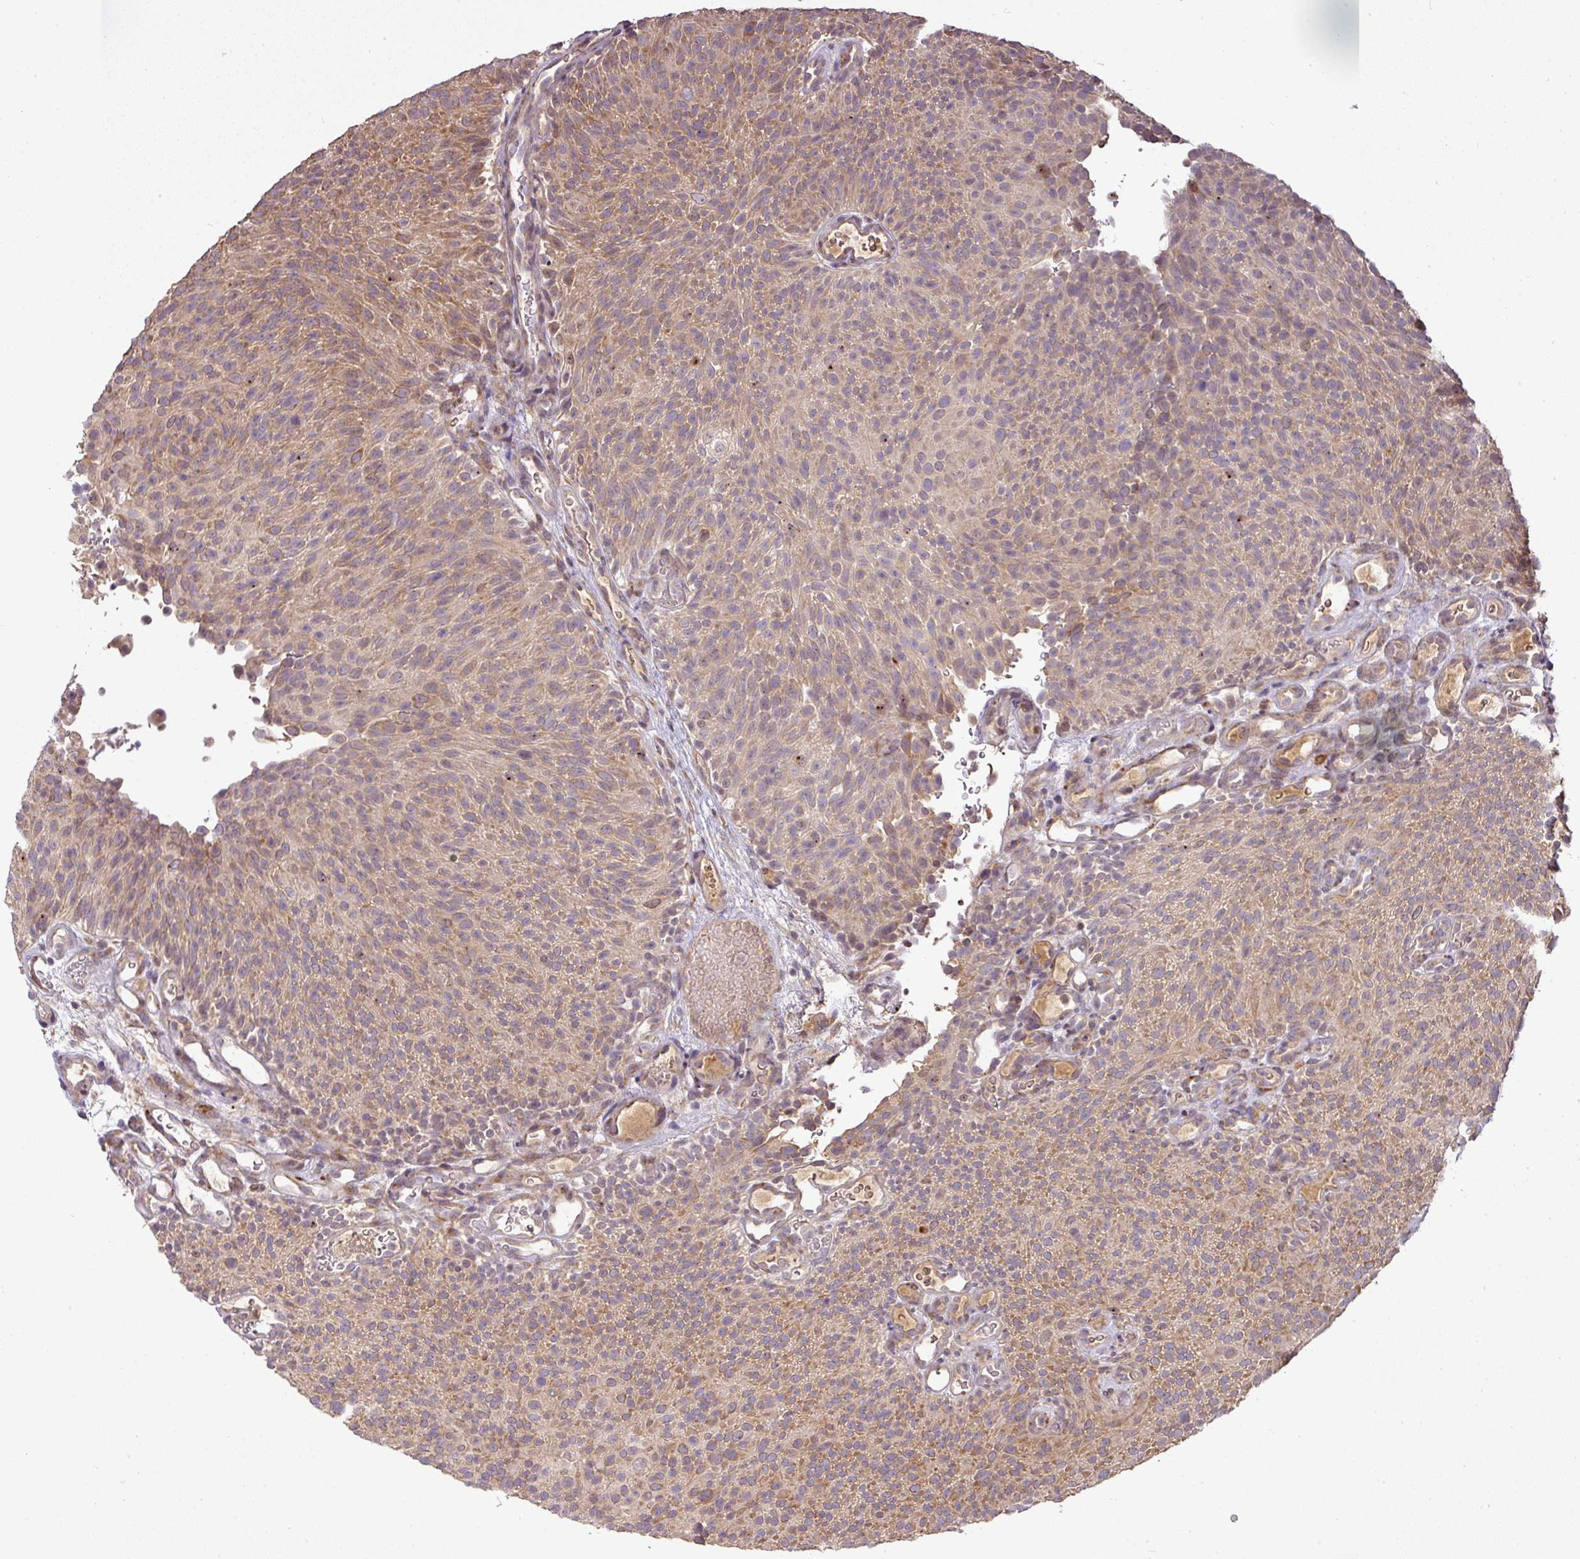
{"staining": {"intensity": "moderate", "quantity": ">75%", "location": "cytoplasmic/membranous"}, "tissue": "urothelial cancer", "cell_type": "Tumor cells", "image_type": "cancer", "snomed": [{"axis": "morphology", "description": "Urothelial carcinoma, Low grade"}, {"axis": "topography", "description": "Urinary bladder"}], "caption": "Immunohistochemical staining of urothelial cancer shows moderate cytoplasmic/membranous protein expression in approximately >75% of tumor cells.", "gene": "GALP", "patient": {"sex": "male", "age": 78}}